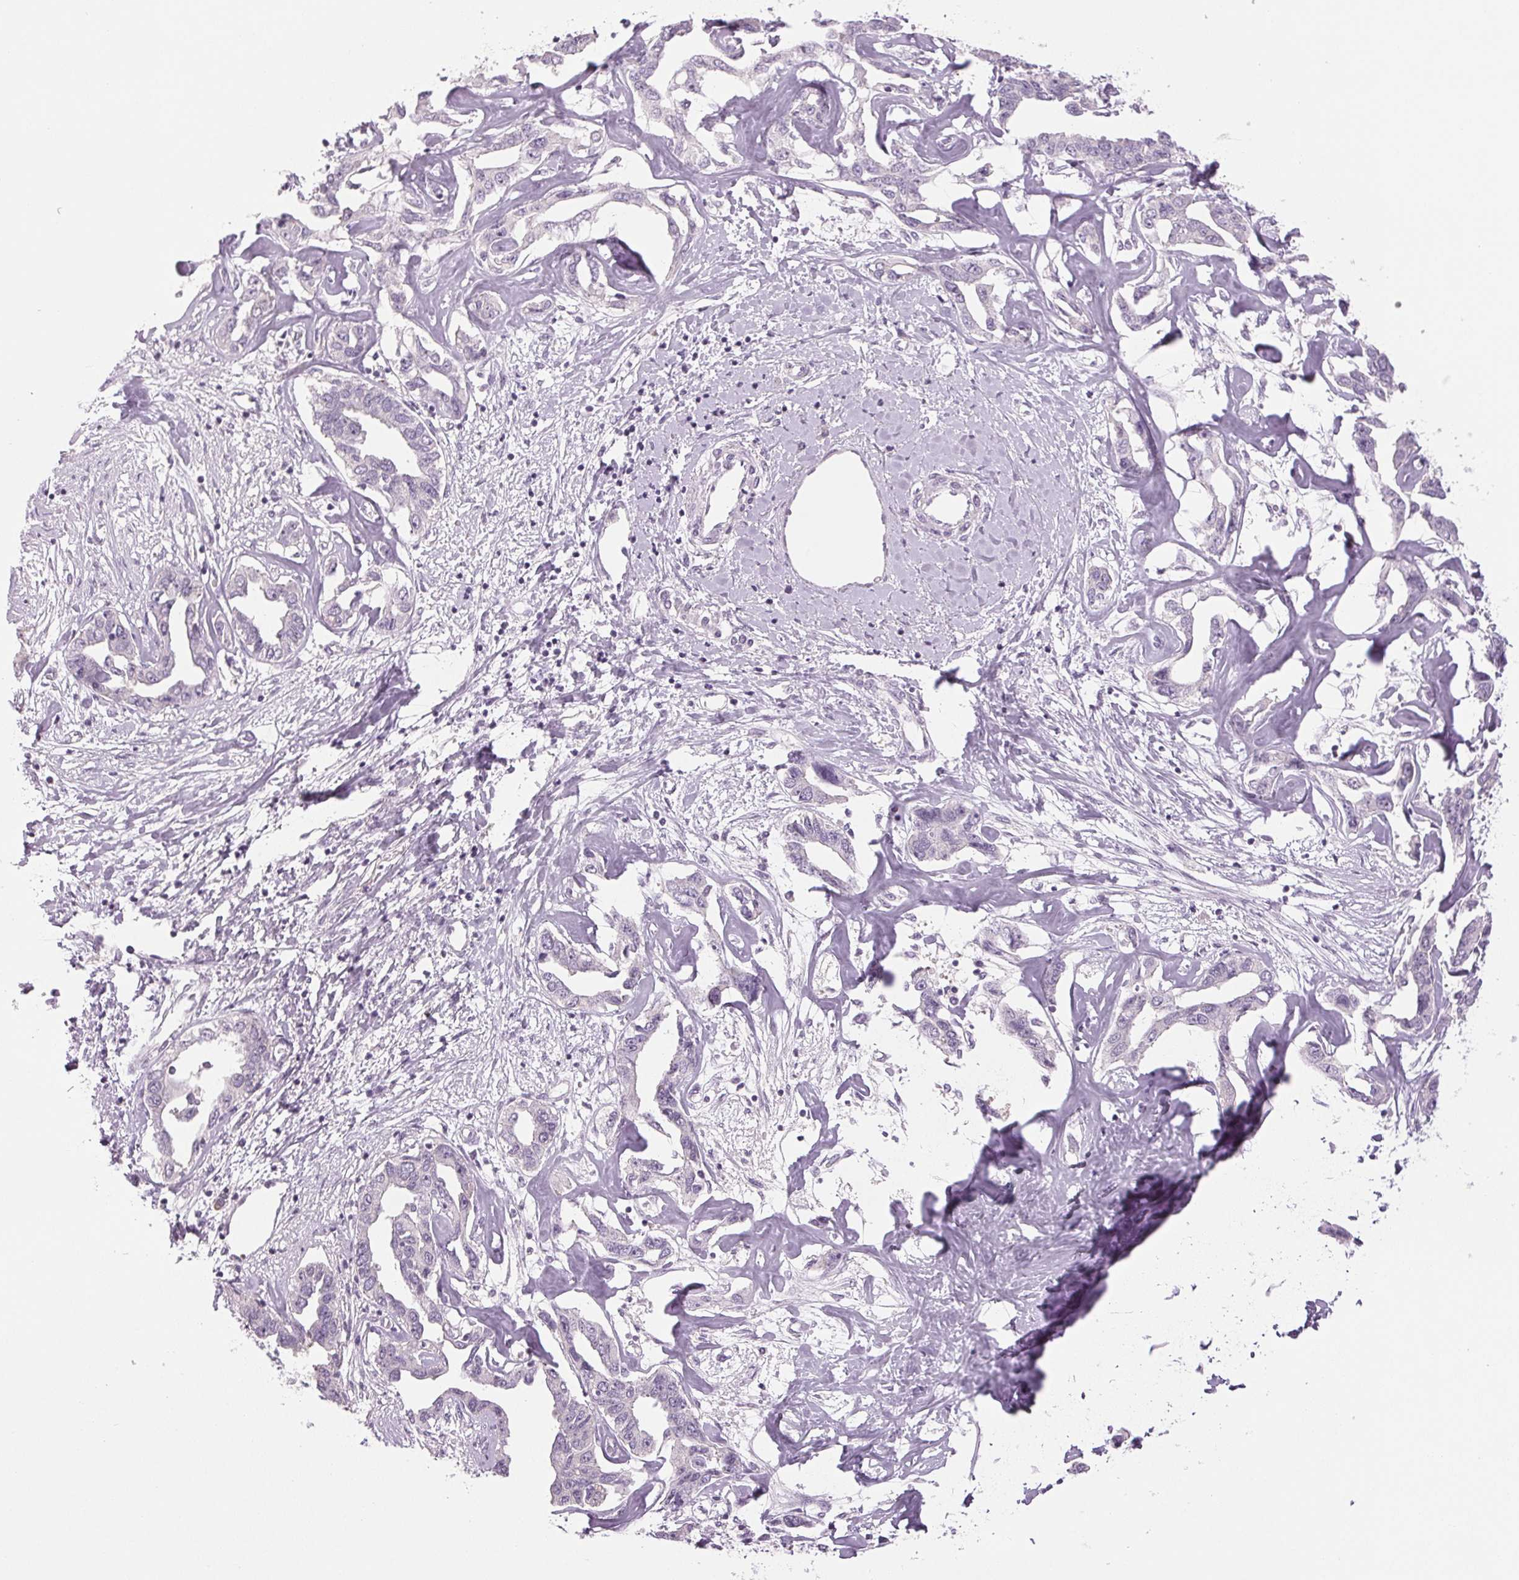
{"staining": {"intensity": "negative", "quantity": "none", "location": "none"}, "tissue": "liver cancer", "cell_type": "Tumor cells", "image_type": "cancer", "snomed": [{"axis": "morphology", "description": "Cholangiocarcinoma"}, {"axis": "topography", "description": "Liver"}], "caption": "A photomicrograph of liver cancer (cholangiocarcinoma) stained for a protein shows no brown staining in tumor cells. (DAB (3,3'-diaminobenzidine) IHC, high magnification).", "gene": "DNAJC6", "patient": {"sex": "male", "age": 59}}